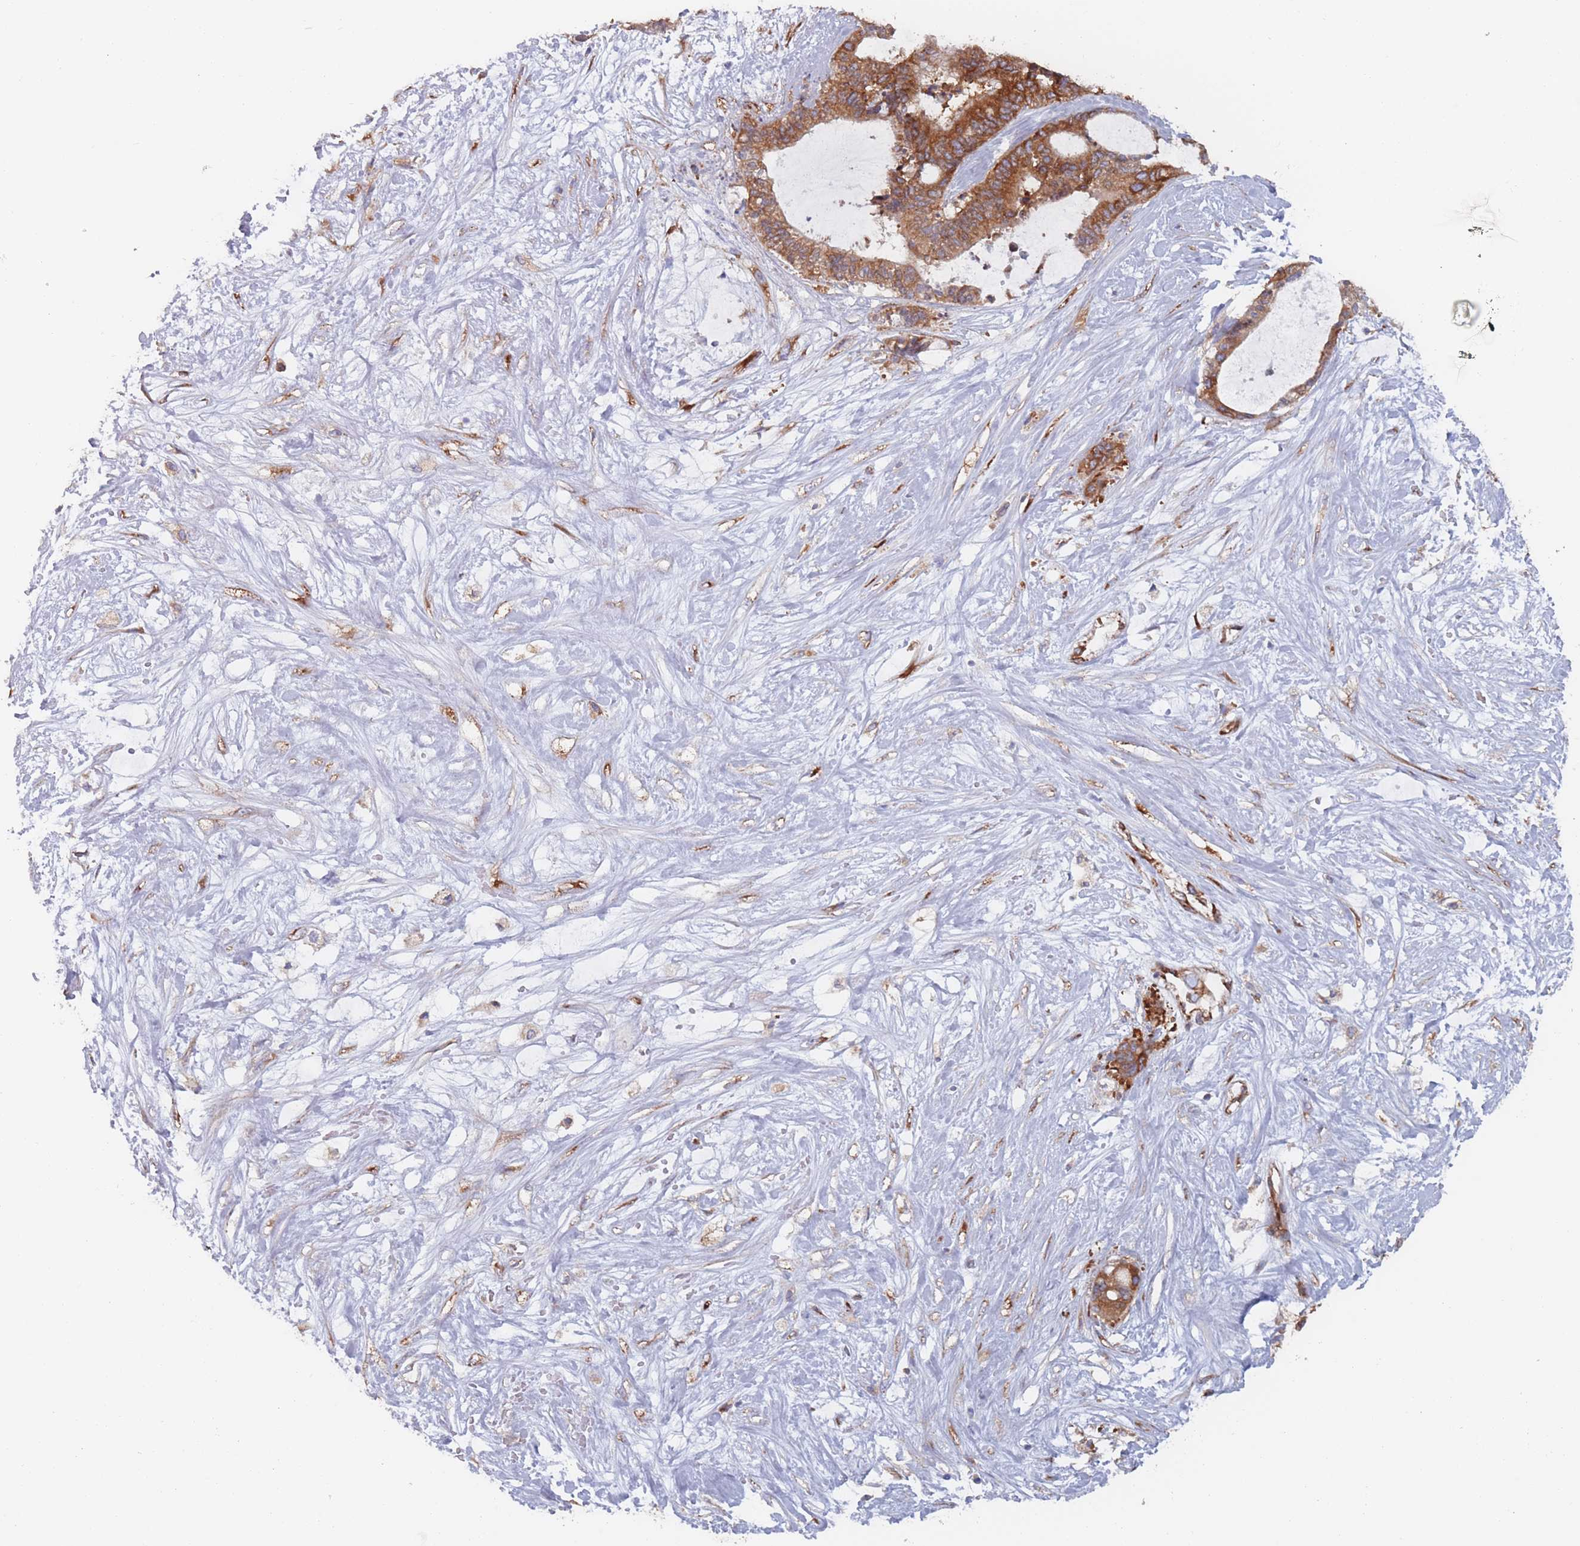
{"staining": {"intensity": "strong", "quantity": ">75%", "location": "cytoplasmic/membranous"}, "tissue": "liver cancer", "cell_type": "Tumor cells", "image_type": "cancer", "snomed": [{"axis": "morphology", "description": "Normal tissue, NOS"}, {"axis": "morphology", "description": "Cholangiocarcinoma"}, {"axis": "topography", "description": "Liver"}, {"axis": "topography", "description": "Peripheral nerve tissue"}], "caption": "Brown immunohistochemical staining in cholangiocarcinoma (liver) shows strong cytoplasmic/membranous positivity in about >75% of tumor cells.", "gene": "EEF1B2", "patient": {"sex": "female", "age": 73}}